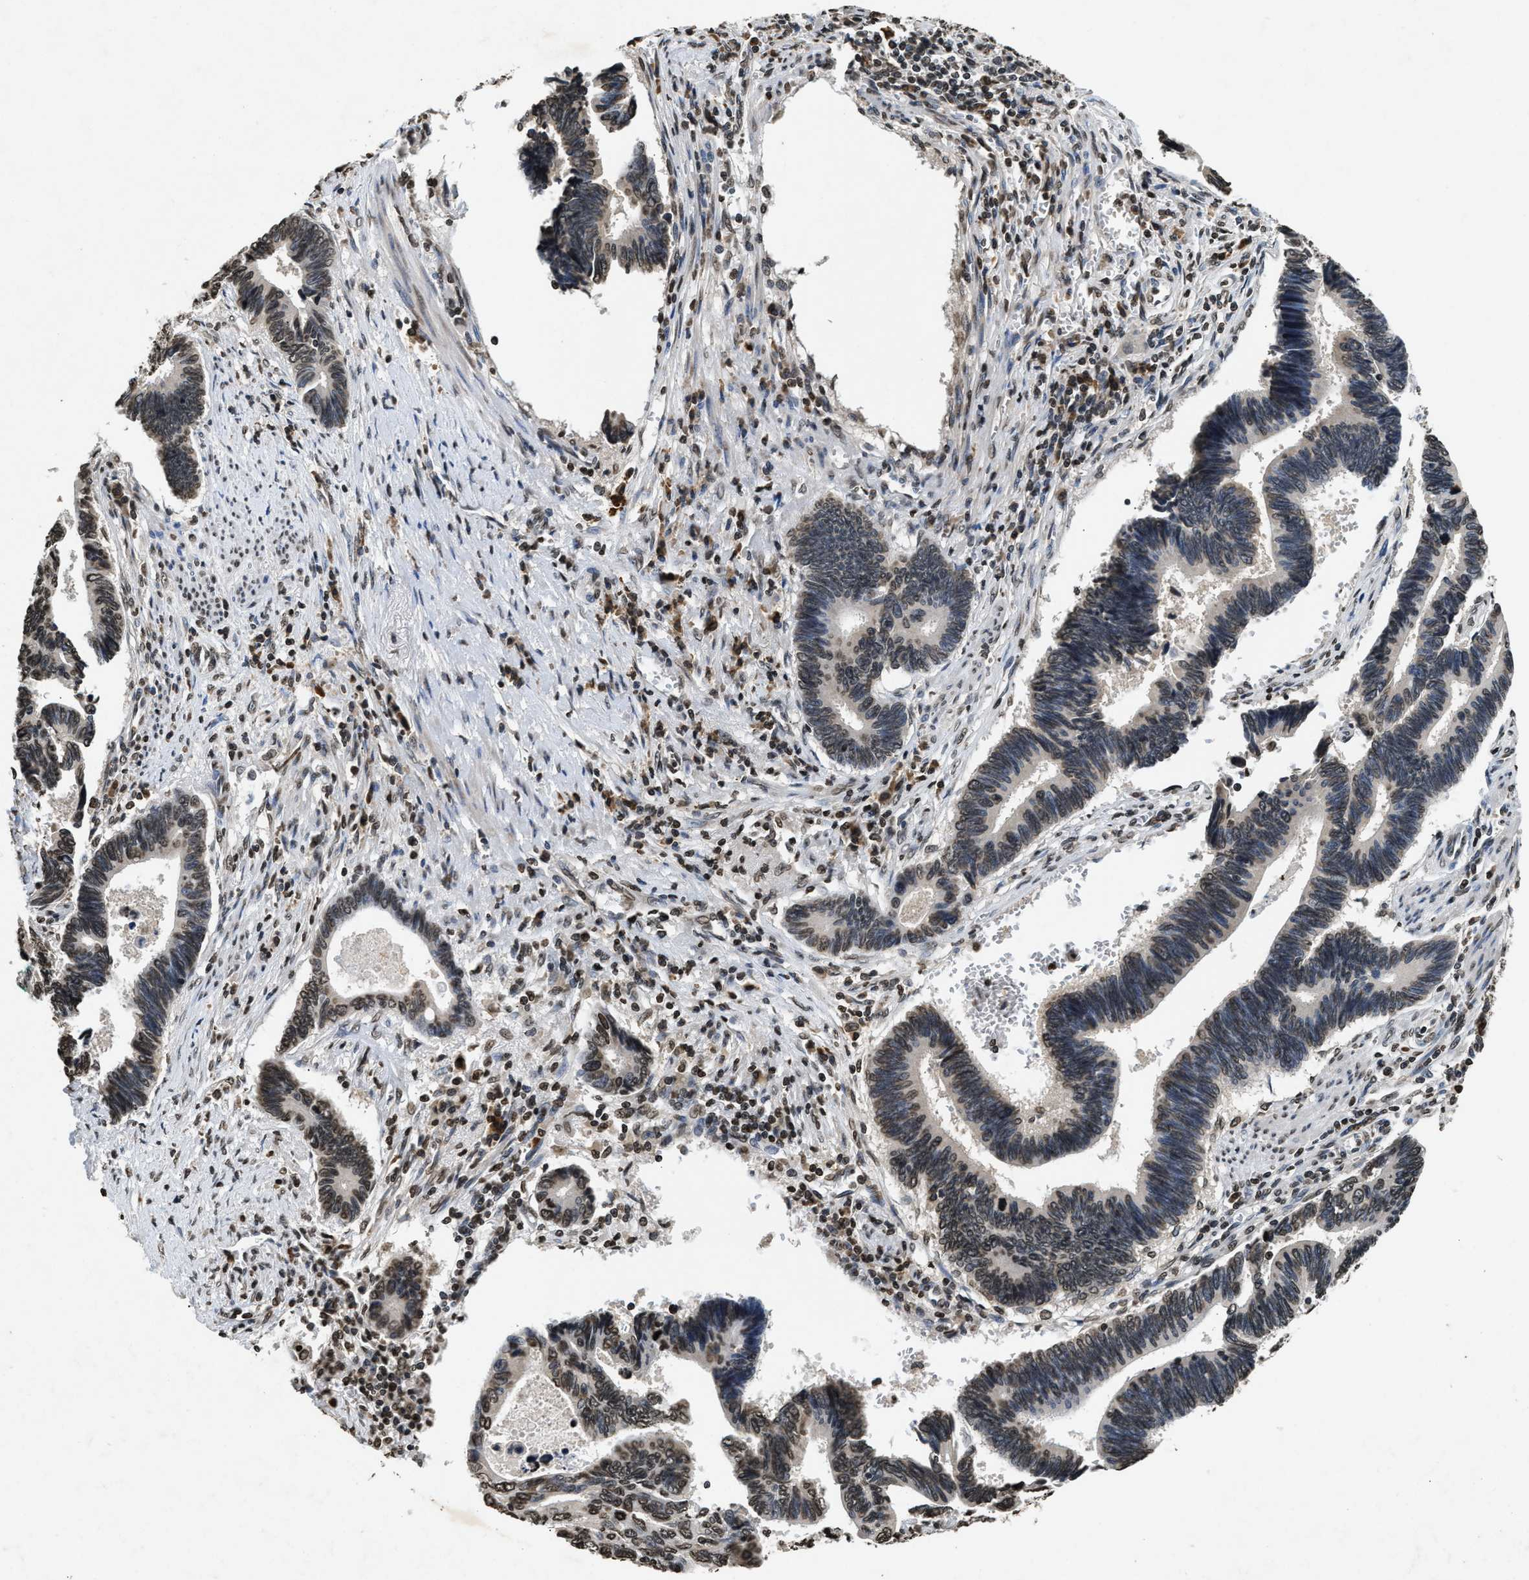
{"staining": {"intensity": "weak", "quantity": "<25%", "location": "nuclear"}, "tissue": "pancreatic cancer", "cell_type": "Tumor cells", "image_type": "cancer", "snomed": [{"axis": "morphology", "description": "Adenocarcinoma, NOS"}, {"axis": "topography", "description": "Pancreas"}], "caption": "Pancreatic cancer was stained to show a protein in brown. There is no significant staining in tumor cells.", "gene": "DNASE1L3", "patient": {"sex": "female", "age": 70}}